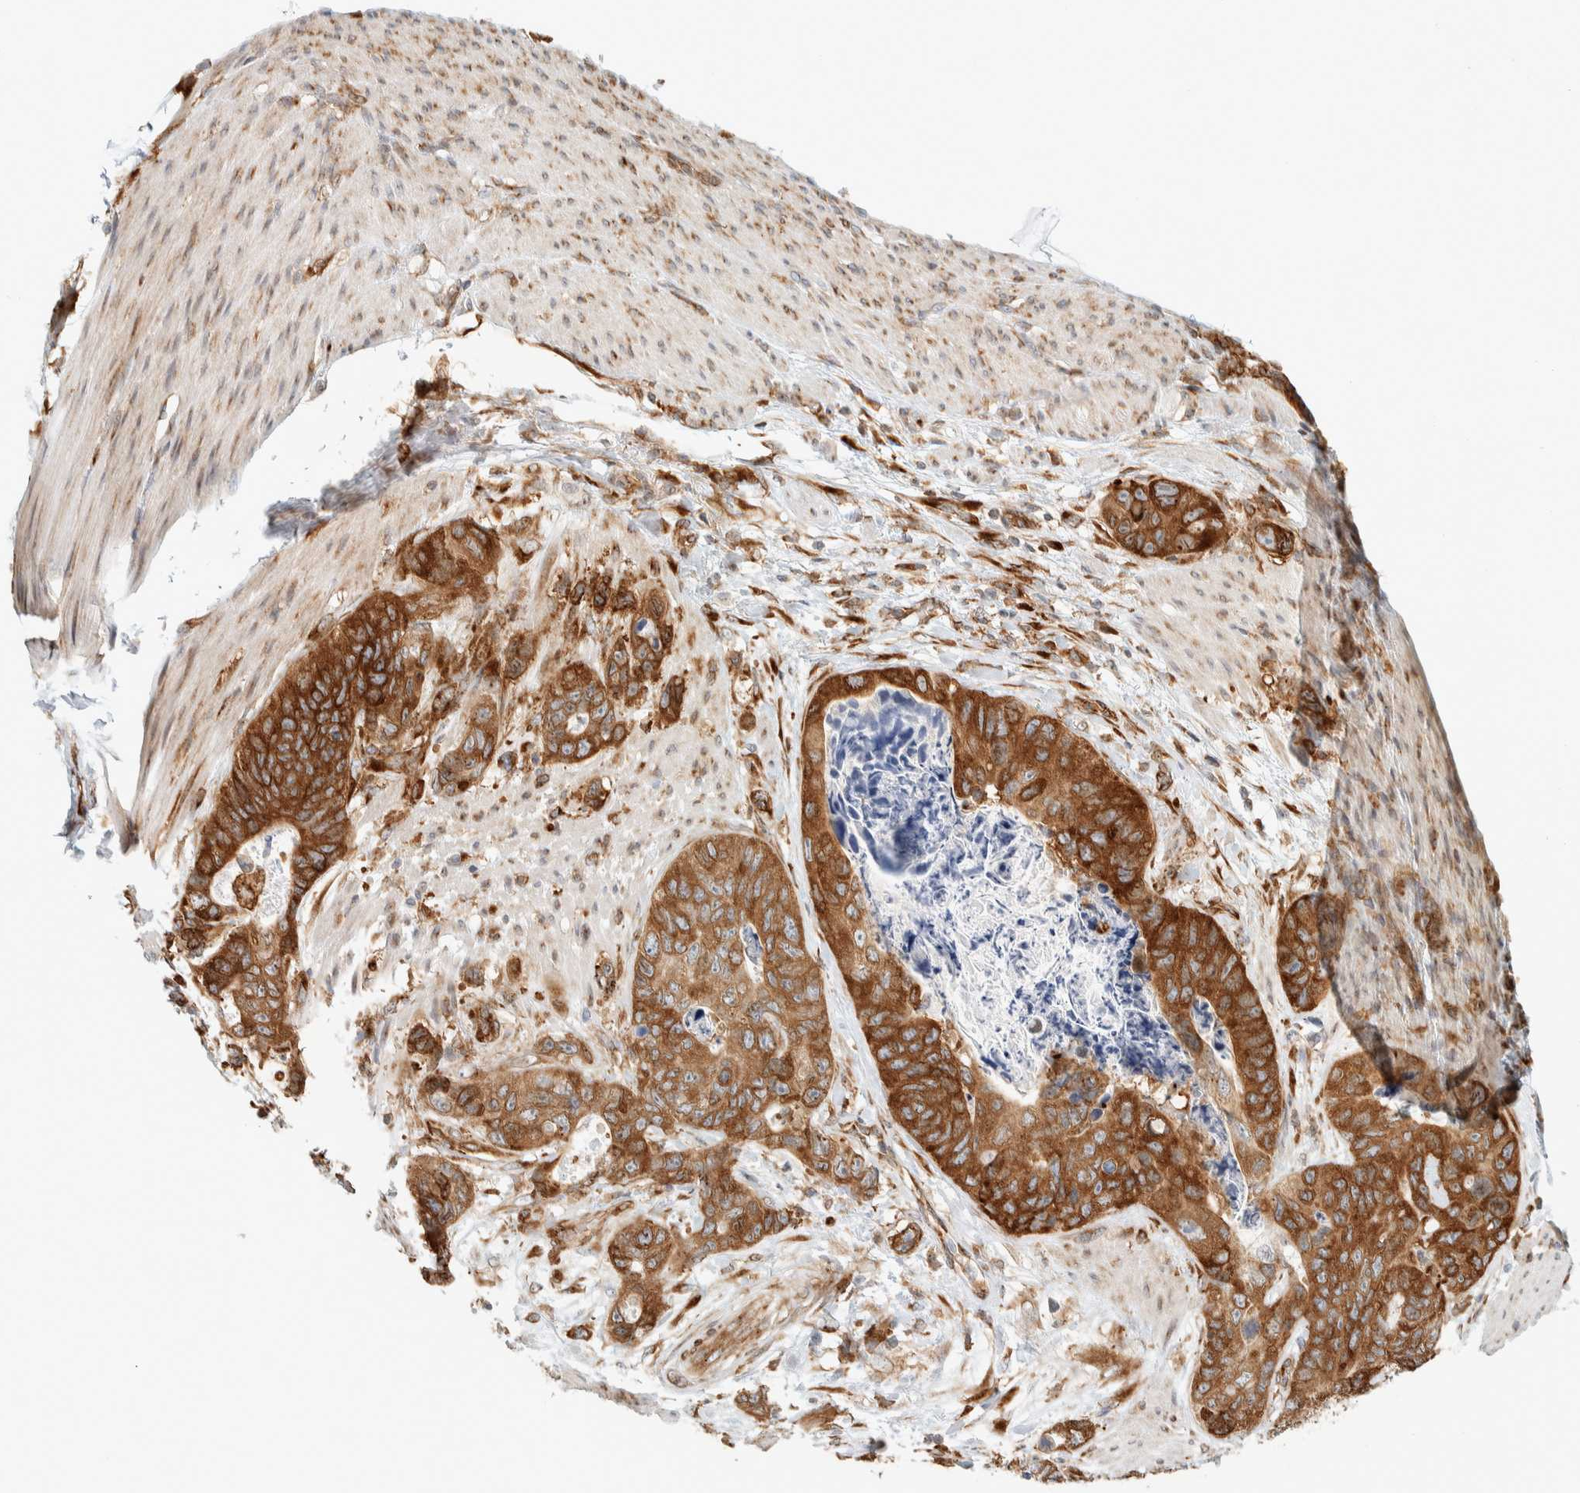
{"staining": {"intensity": "strong", "quantity": ">75%", "location": "cytoplasmic/membranous"}, "tissue": "stomach cancer", "cell_type": "Tumor cells", "image_type": "cancer", "snomed": [{"axis": "morphology", "description": "Normal tissue, NOS"}, {"axis": "morphology", "description": "Adenocarcinoma, NOS"}, {"axis": "topography", "description": "Stomach"}], "caption": "The photomicrograph reveals staining of stomach adenocarcinoma, revealing strong cytoplasmic/membranous protein staining (brown color) within tumor cells.", "gene": "LLGL2", "patient": {"sex": "female", "age": 89}}